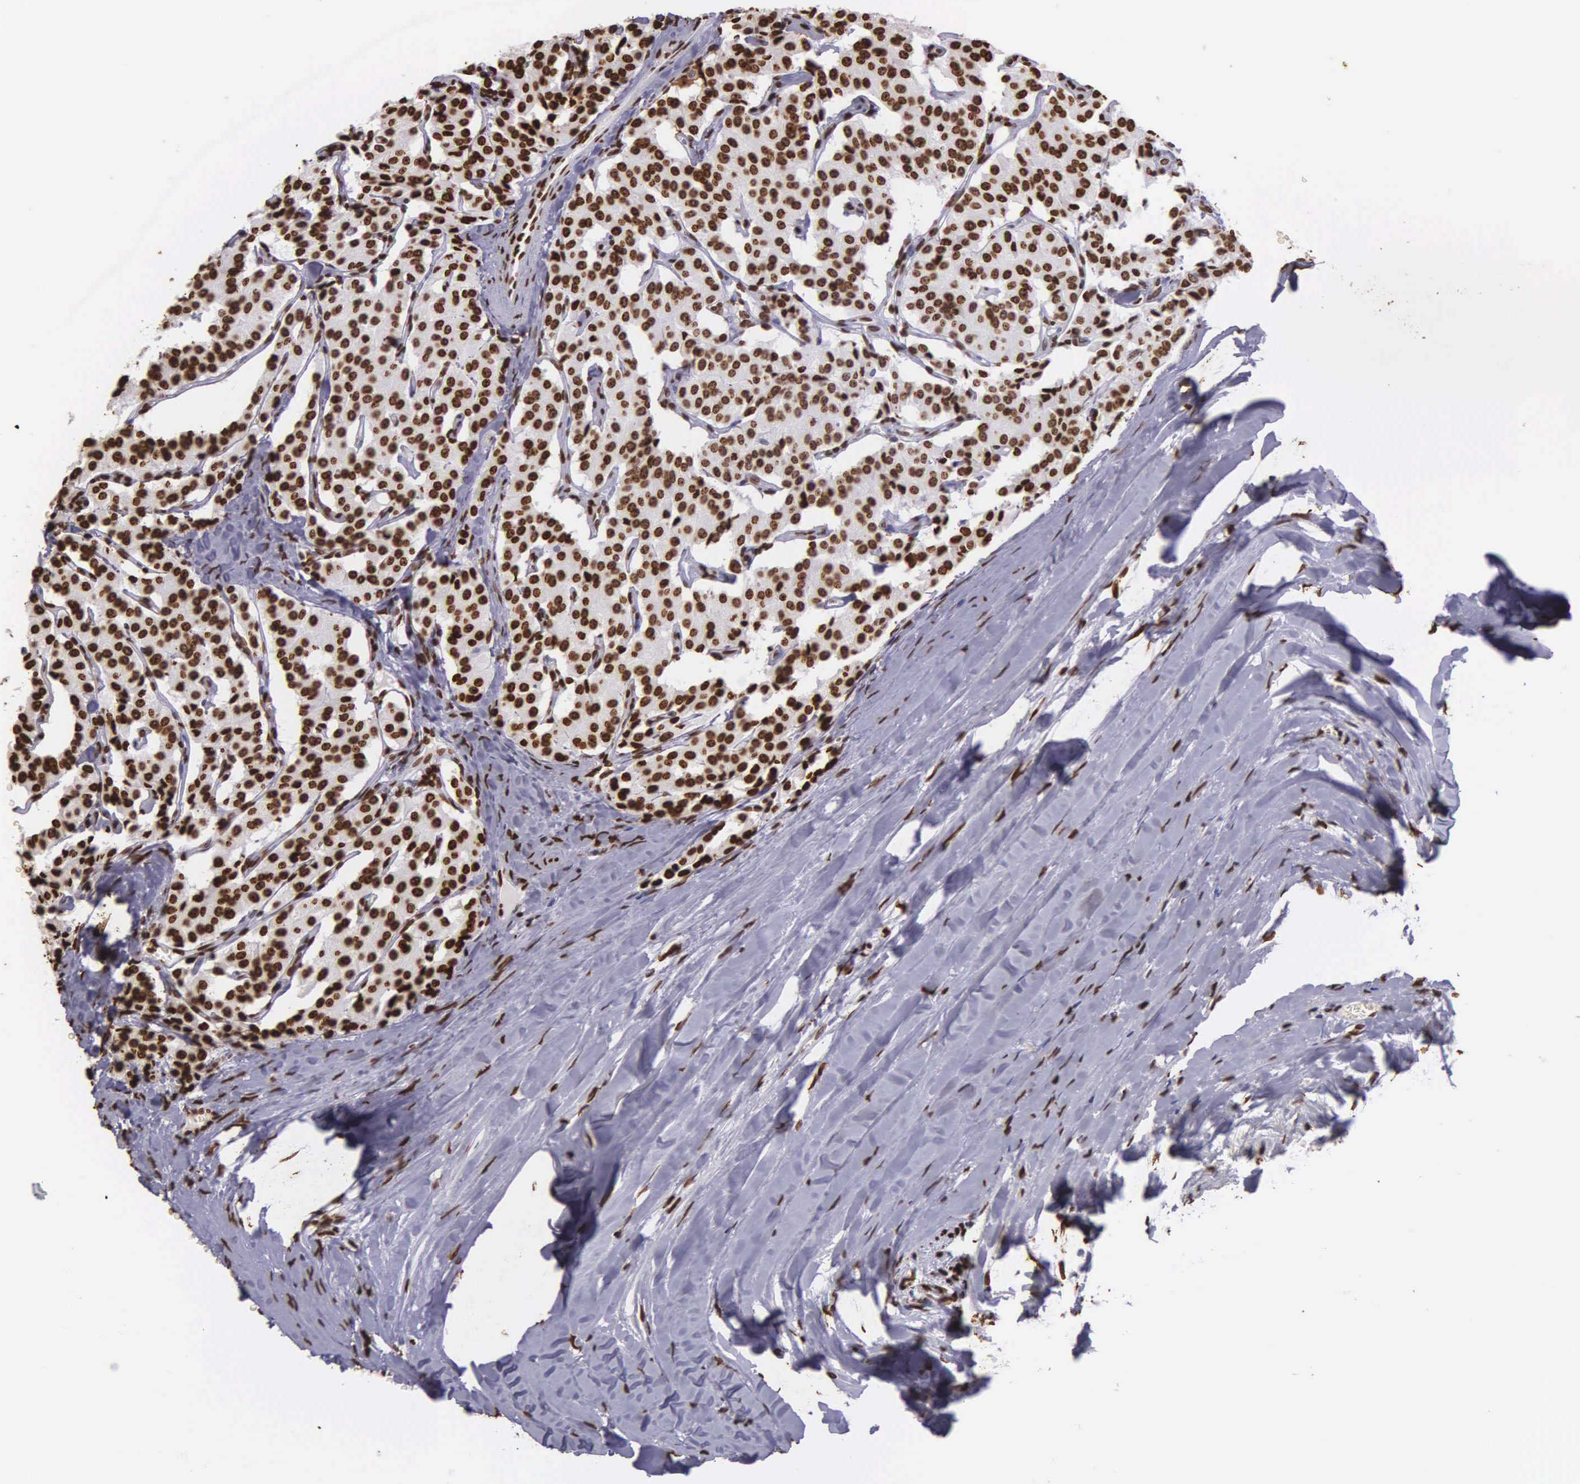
{"staining": {"intensity": "strong", "quantity": ">75%", "location": "nuclear"}, "tissue": "carcinoid", "cell_type": "Tumor cells", "image_type": "cancer", "snomed": [{"axis": "morphology", "description": "Carcinoid, malignant, NOS"}, {"axis": "topography", "description": "Bronchus"}], "caption": "Tumor cells demonstrate strong nuclear staining in approximately >75% of cells in carcinoid. The staining was performed using DAB (3,3'-diaminobenzidine) to visualize the protein expression in brown, while the nuclei were stained in blue with hematoxylin (Magnification: 20x).", "gene": "H1-0", "patient": {"sex": "male", "age": 55}}